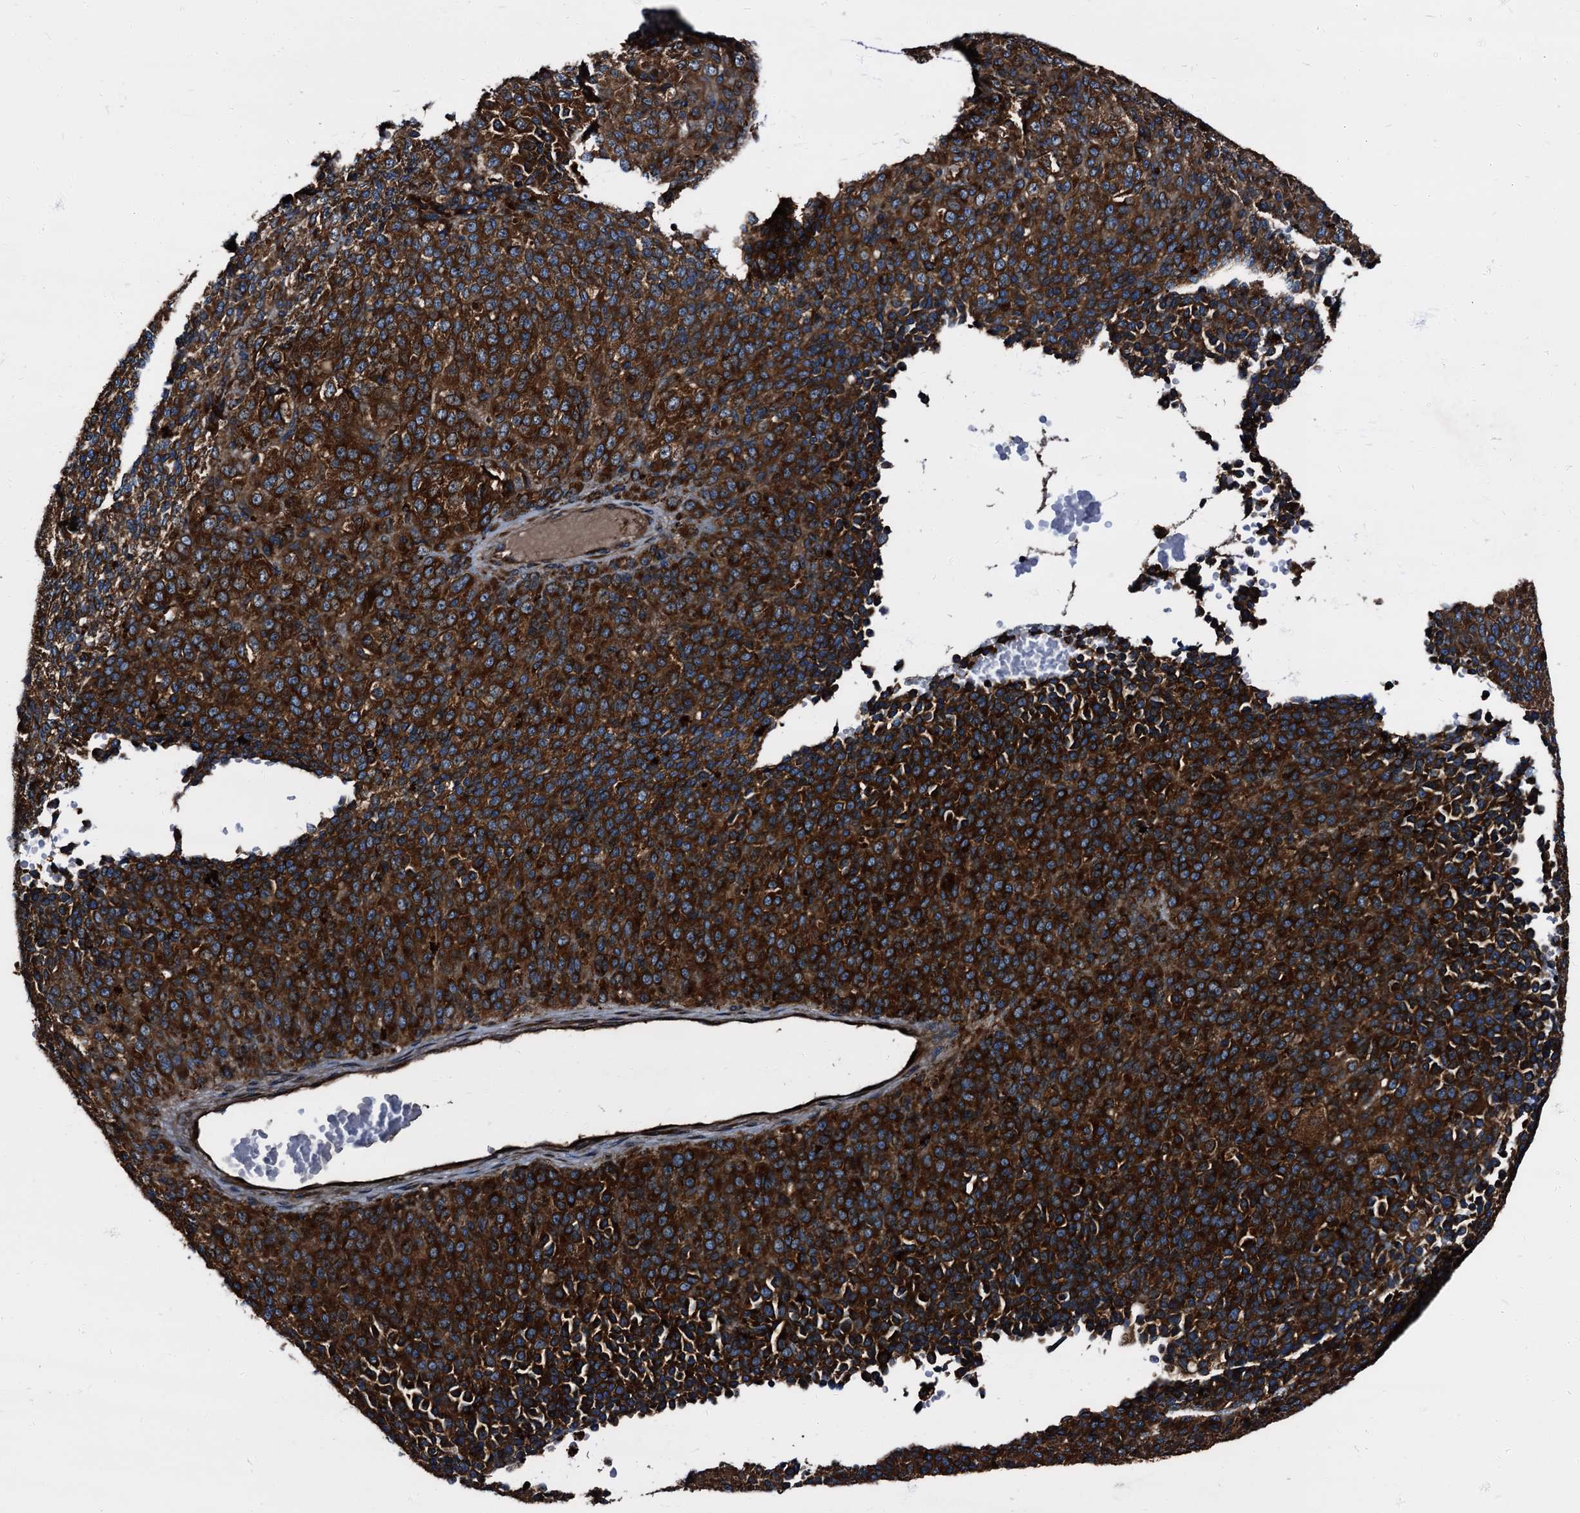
{"staining": {"intensity": "strong", "quantity": ">75%", "location": "cytoplasmic/membranous"}, "tissue": "melanoma", "cell_type": "Tumor cells", "image_type": "cancer", "snomed": [{"axis": "morphology", "description": "Malignant melanoma, Metastatic site"}, {"axis": "topography", "description": "Brain"}], "caption": "Immunohistochemistry (IHC) (DAB) staining of human melanoma demonstrates strong cytoplasmic/membranous protein expression in about >75% of tumor cells.", "gene": "PEX5", "patient": {"sex": "female", "age": 56}}